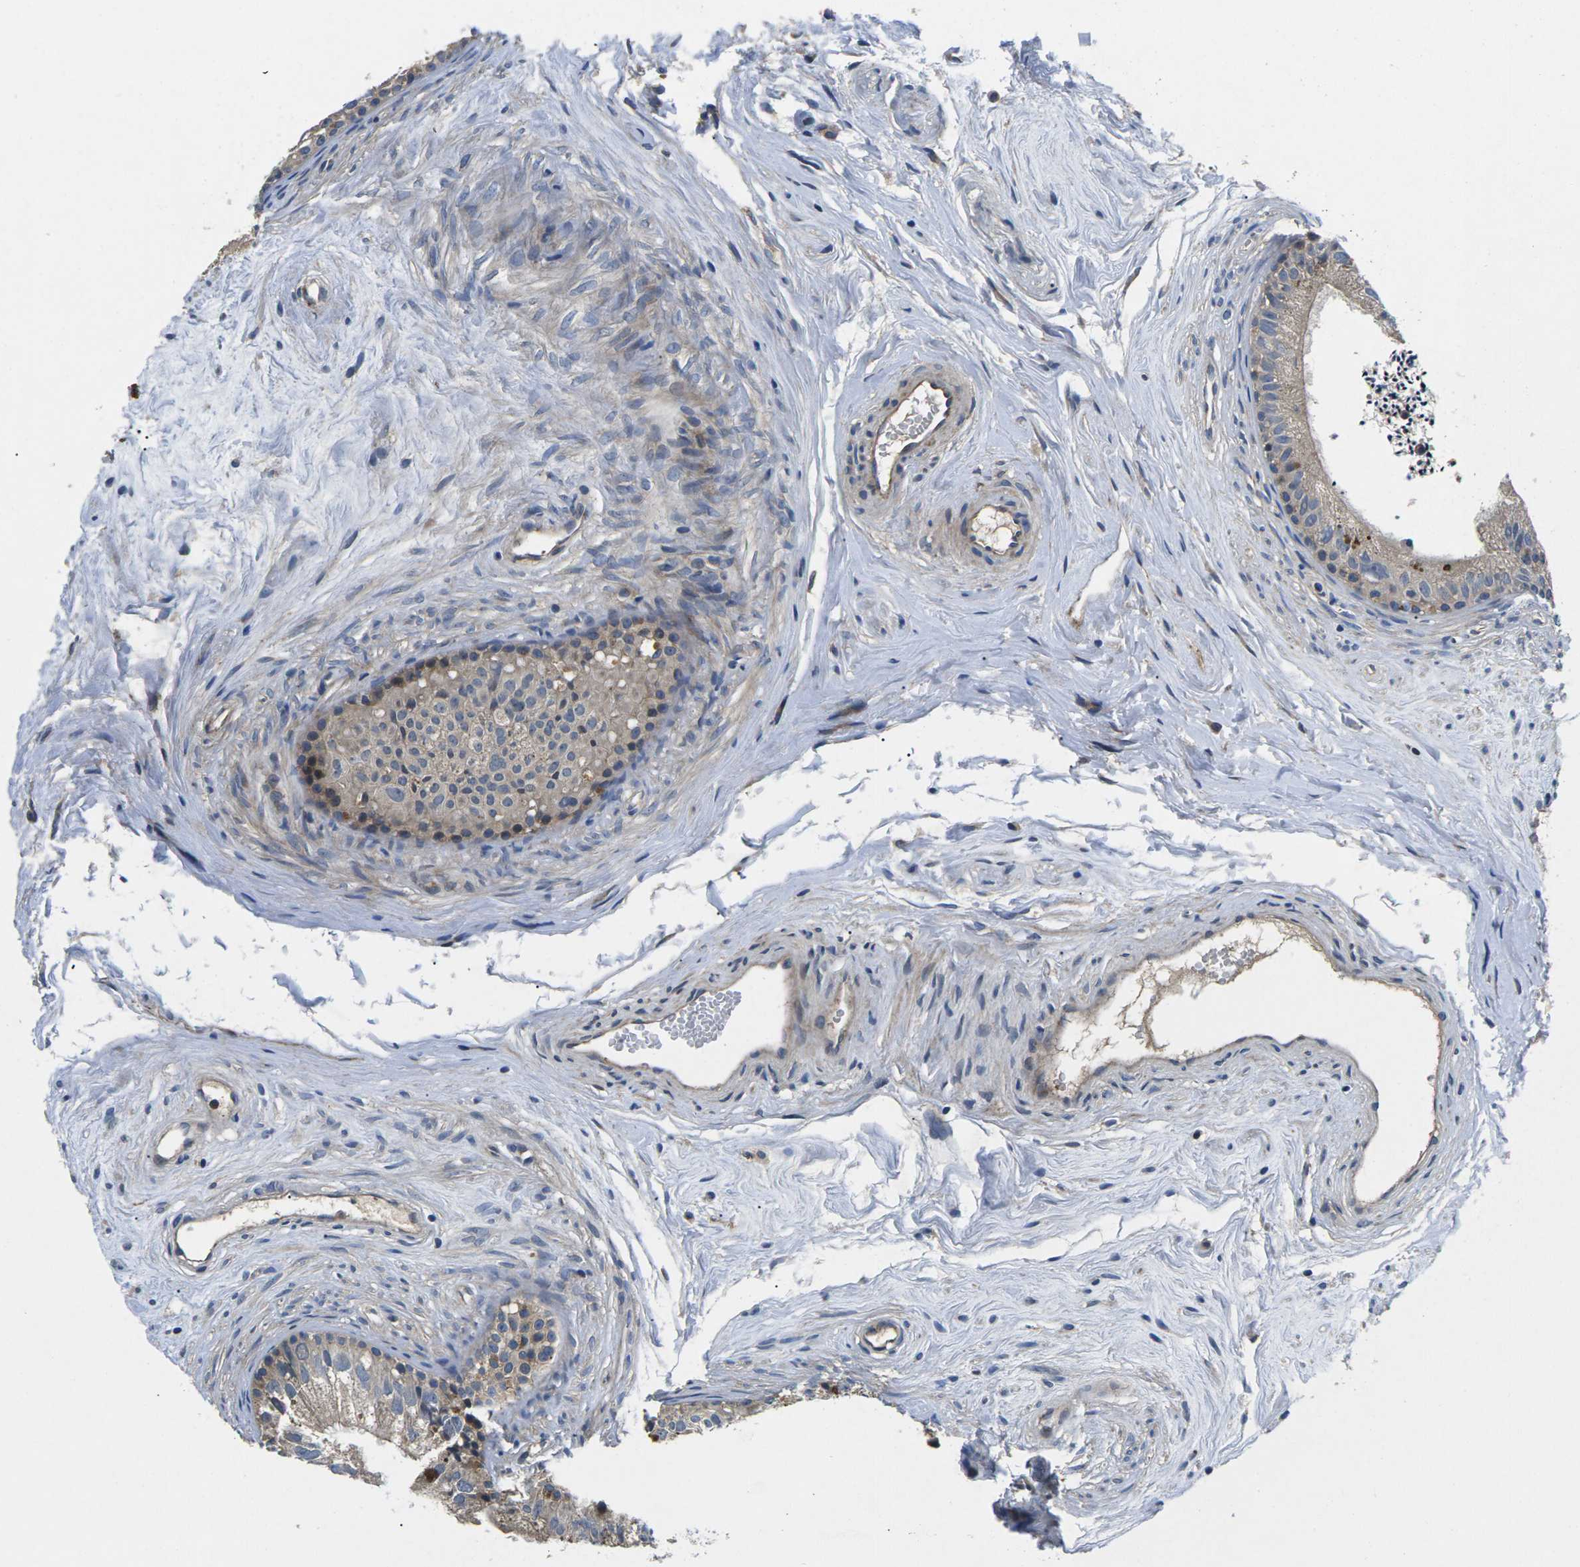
{"staining": {"intensity": "weak", "quantity": "25%-75%", "location": "cytoplasmic/membranous"}, "tissue": "epididymis", "cell_type": "Glandular cells", "image_type": "normal", "snomed": [{"axis": "morphology", "description": "Normal tissue, NOS"}, {"axis": "topography", "description": "Epididymis"}], "caption": "Immunohistochemistry (IHC) micrograph of normal epididymis: epididymis stained using immunohistochemistry demonstrates low levels of weak protein expression localized specifically in the cytoplasmic/membranous of glandular cells, appearing as a cytoplasmic/membranous brown color.", "gene": "PLCE1", "patient": {"sex": "male", "age": 56}}